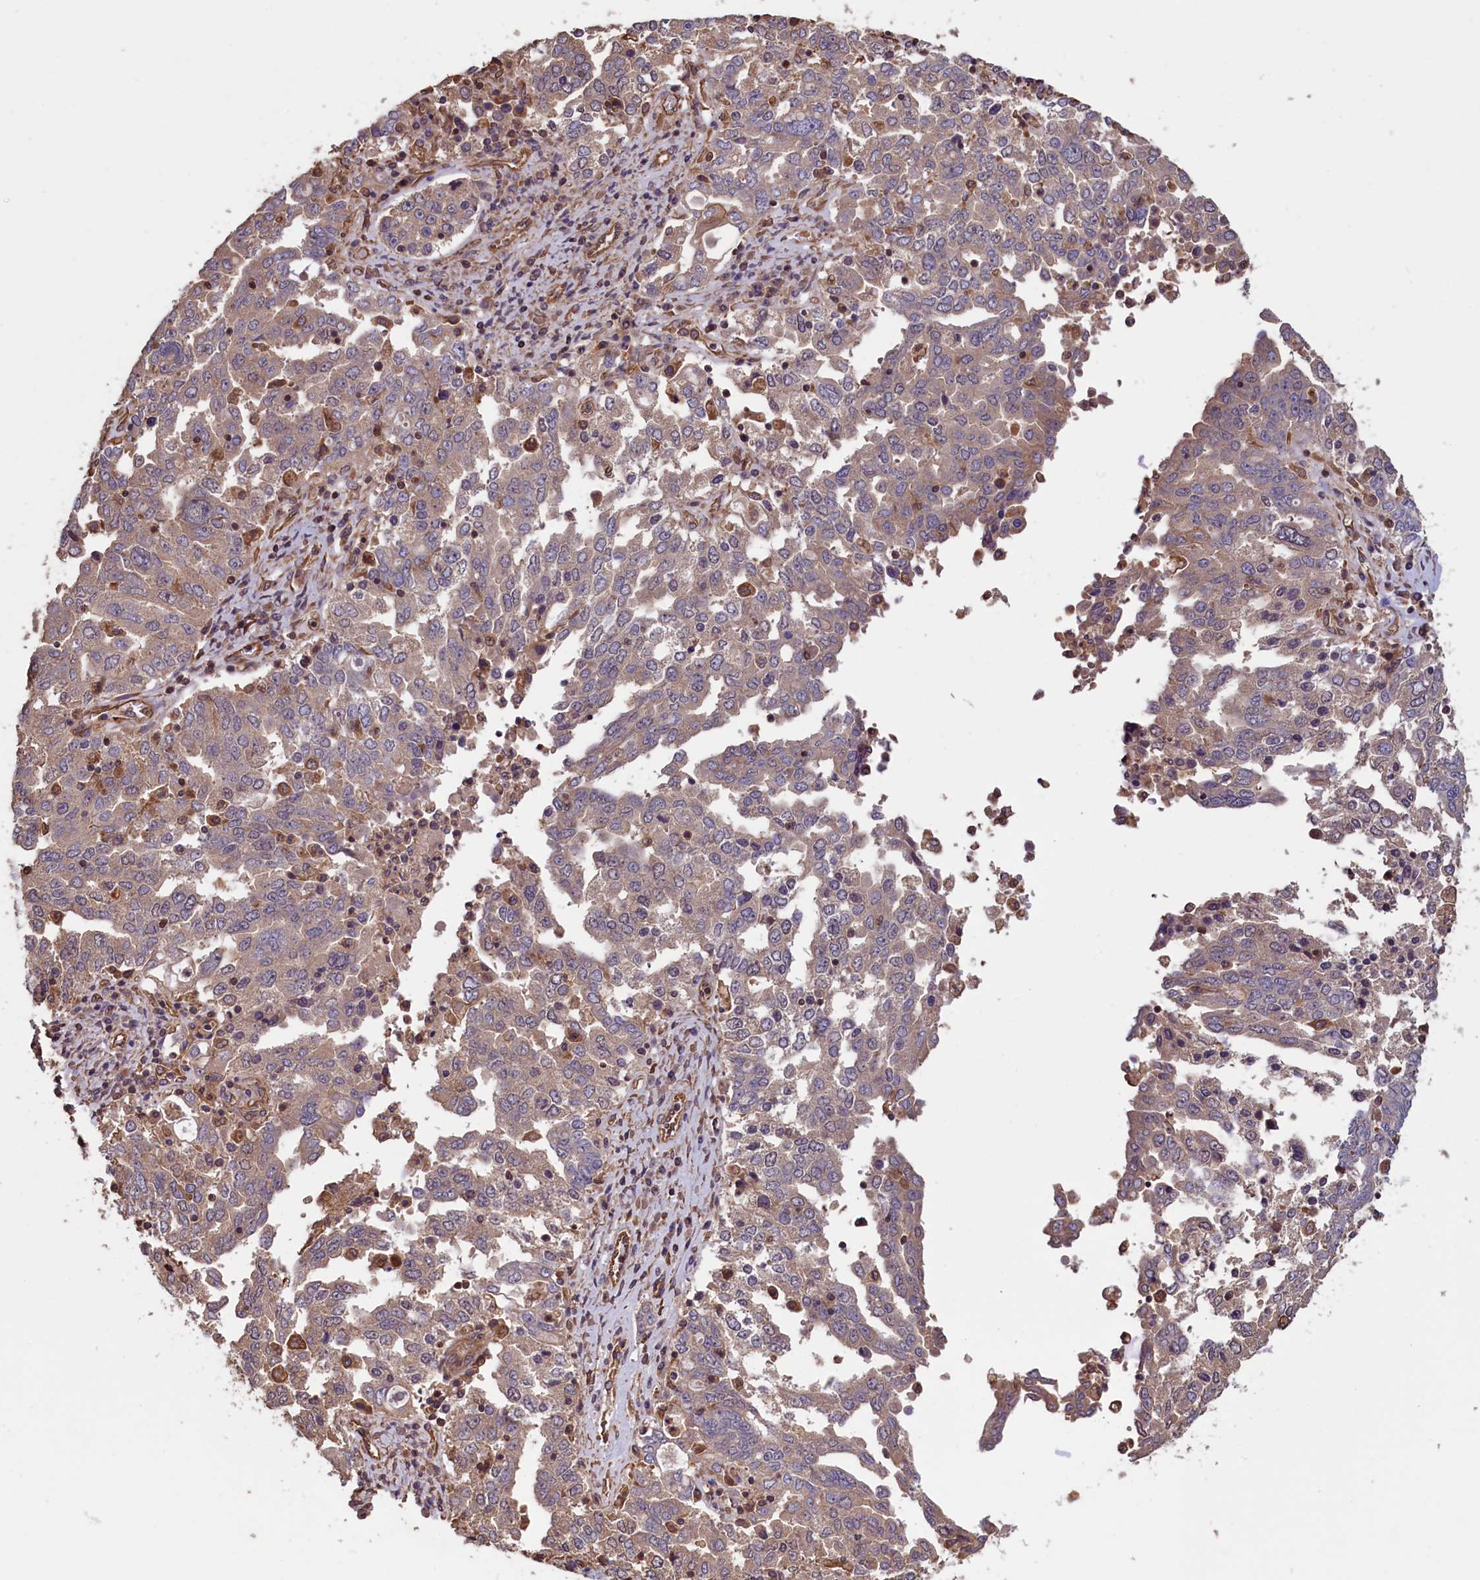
{"staining": {"intensity": "weak", "quantity": "25%-75%", "location": "cytoplasmic/membranous"}, "tissue": "ovarian cancer", "cell_type": "Tumor cells", "image_type": "cancer", "snomed": [{"axis": "morphology", "description": "Carcinoma, endometroid"}, {"axis": "topography", "description": "Ovary"}], "caption": "Ovarian cancer stained with a brown dye exhibits weak cytoplasmic/membranous positive staining in approximately 25%-75% of tumor cells.", "gene": "DAPK3", "patient": {"sex": "female", "age": 62}}